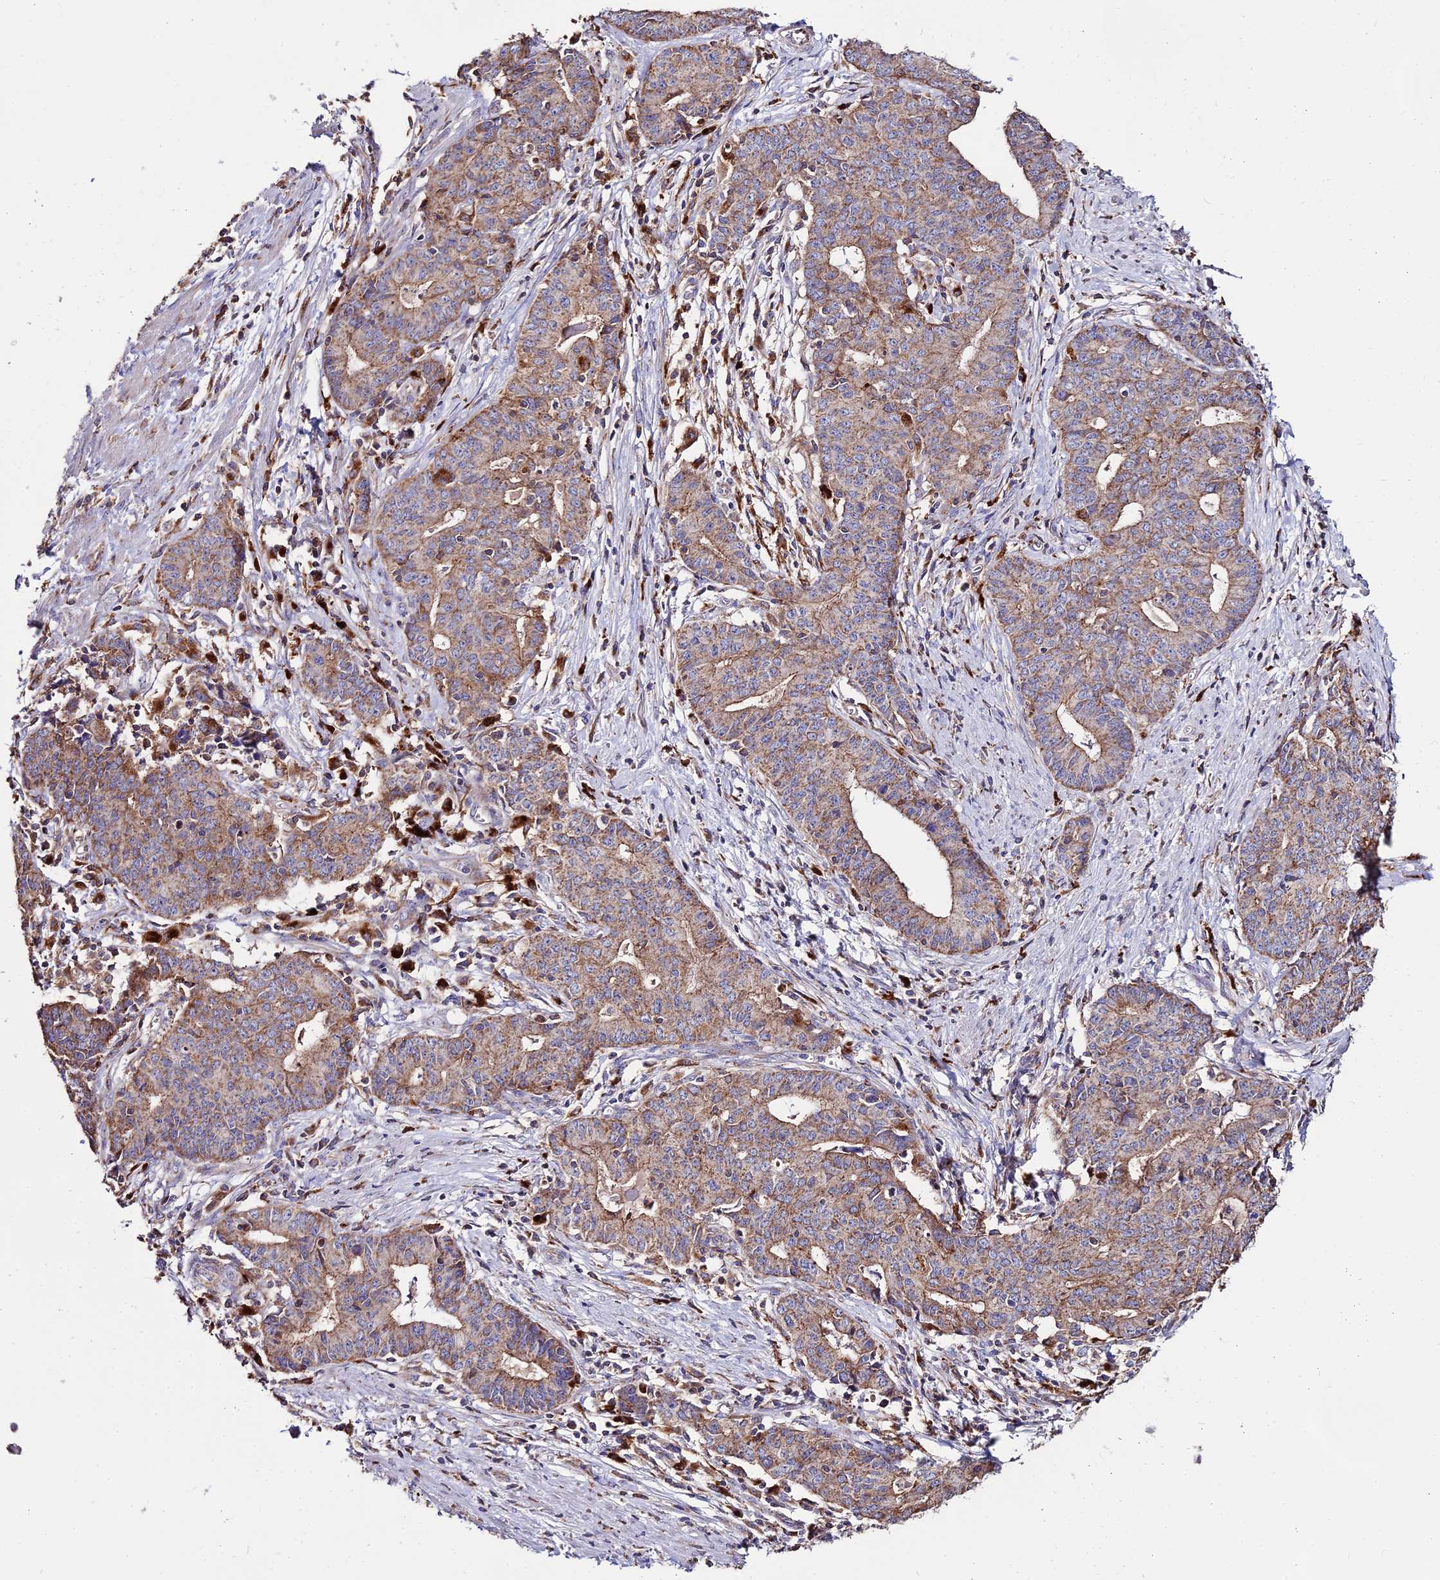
{"staining": {"intensity": "moderate", "quantity": ">75%", "location": "cytoplasmic/membranous"}, "tissue": "endometrial cancer", "cell_type": "Tumor cells", "image_type": "cancer", "snomed": [{"axis": "morphology", "description": "Adenocarcinoma, NOS"}, {"axis": "topography", "description": "Endometrium"}], "caption": "Immunohistochemical staining of human endometrial adenocarcinoma displays moderate cytoplasmic/membranous protein expression in approximately >75% of tumor cells. The protein is shown in brown color, while the nuclei are stained blue.", "gene": "PNLIPRP3", "patient": {"sex": "female", "age": 59}}